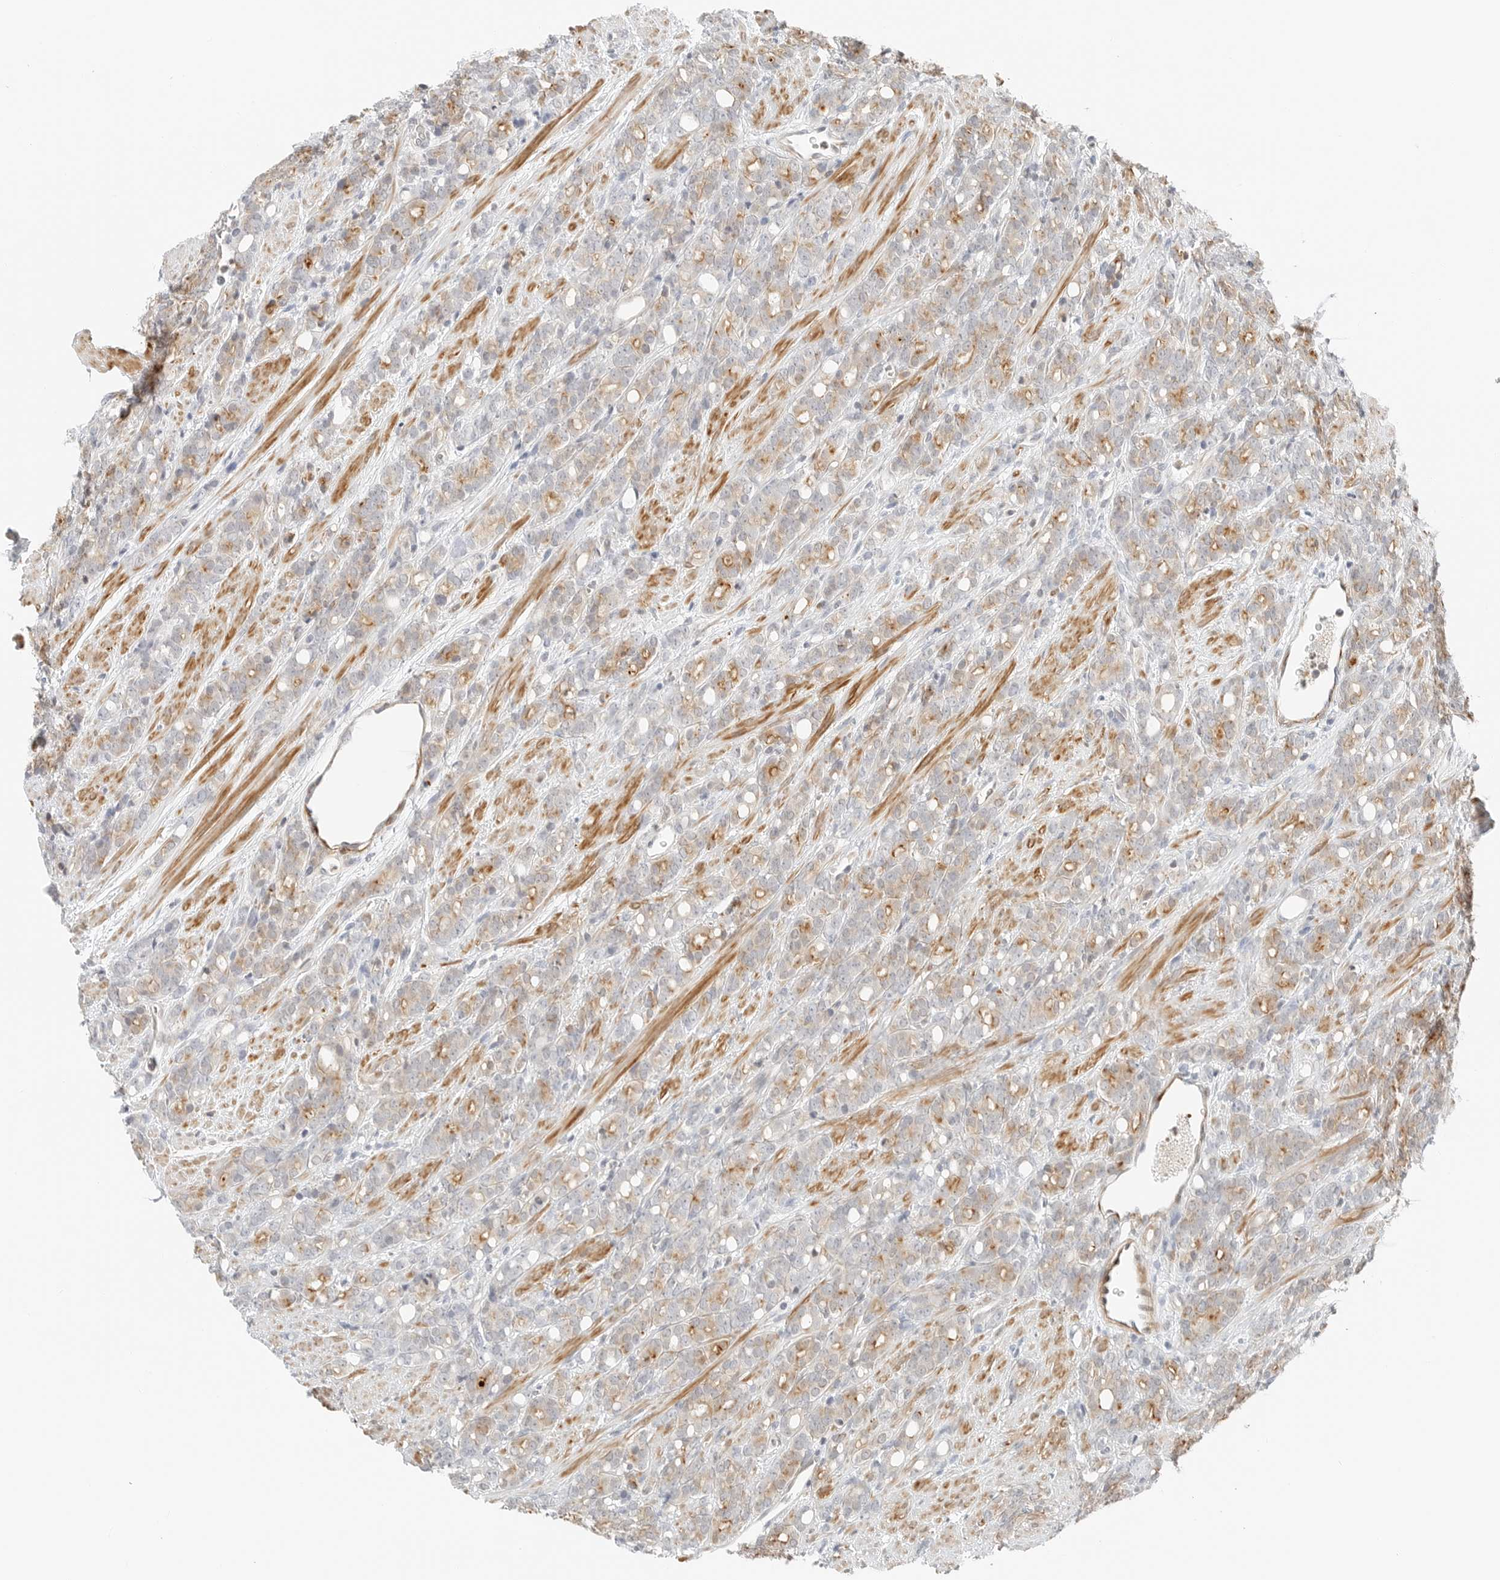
{"staining": {"intensity": "moderate", "quantity": "<25%", "location": "cytoplasmic/membranous"}, "tissue": "prostate cancer", "cell_type": "Tumor cells", "image_type": "cancer", "snomed": [{"axis": "morphology", "description": "Adenocarcinoma, High grade"}, {"axis": "topography", "description": "Prostate"}], "caption": "A micrograph showing moderate cytoplasmic/membranous positivity in approximately <25% of tumor cells in adenocarcinoma (high-grade) (prostate), as visualized by brown immunohistochemical staining.", "gene": "IQCC", "patient": {"sex": "male", "age": 62}}